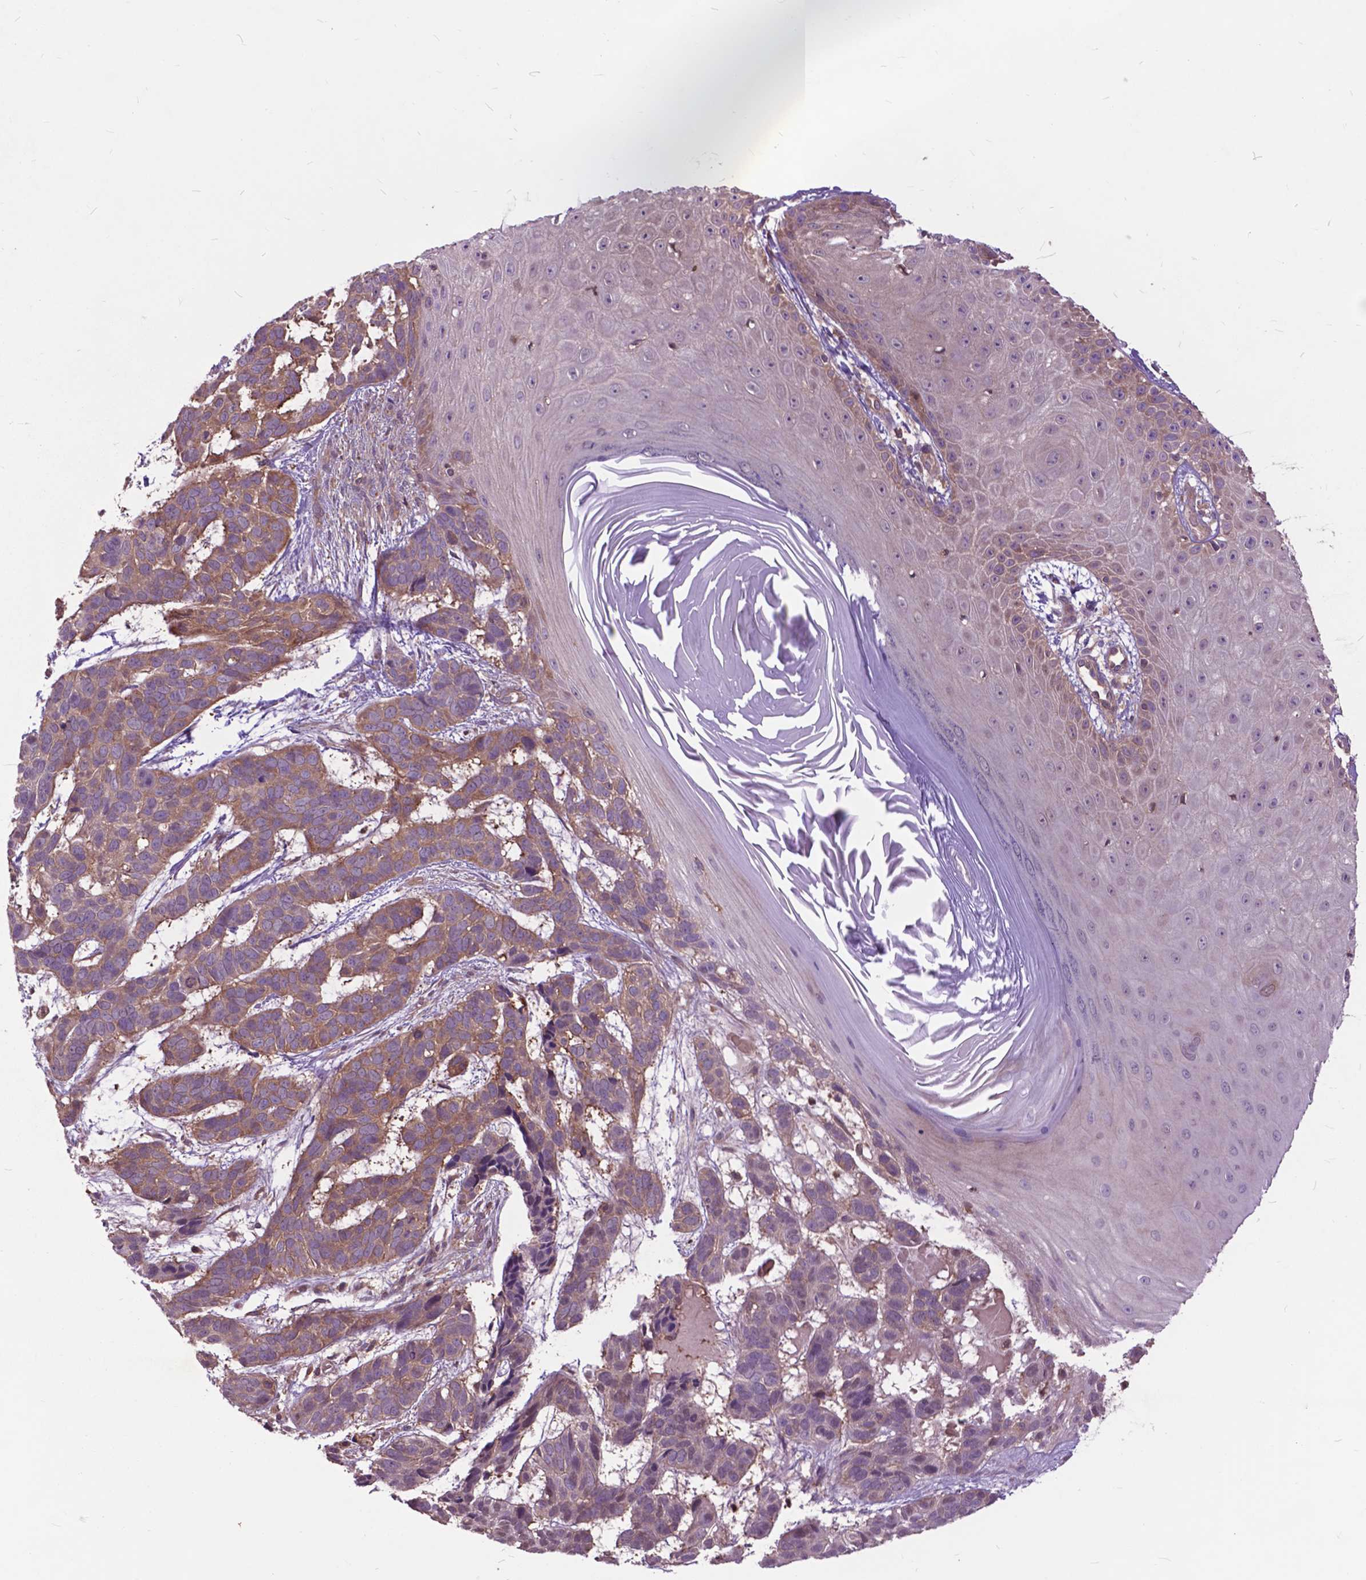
{"staining": {"intensity": "moderate", "quantity": ">75%", "location": "cytoplasmic/membranous"}, "tissue": "skin cancer", "cell_type": "Tumor cells", "image_type": "cancer", "snomed": [{"axis": "morphology", "description": "Basal cell carcinoma"}, {"axis": "topography", "description": "Skin"}], "caption": "Immunohistochemical staining of human skin cancer (basal cell carcinoma) exhibits medium levels of moderate cytoplasmic/membranous protein staining in approximately >75% of tumor cells.", "gene": "ARAF", "patient": {"sex": "male", "age": 78}}